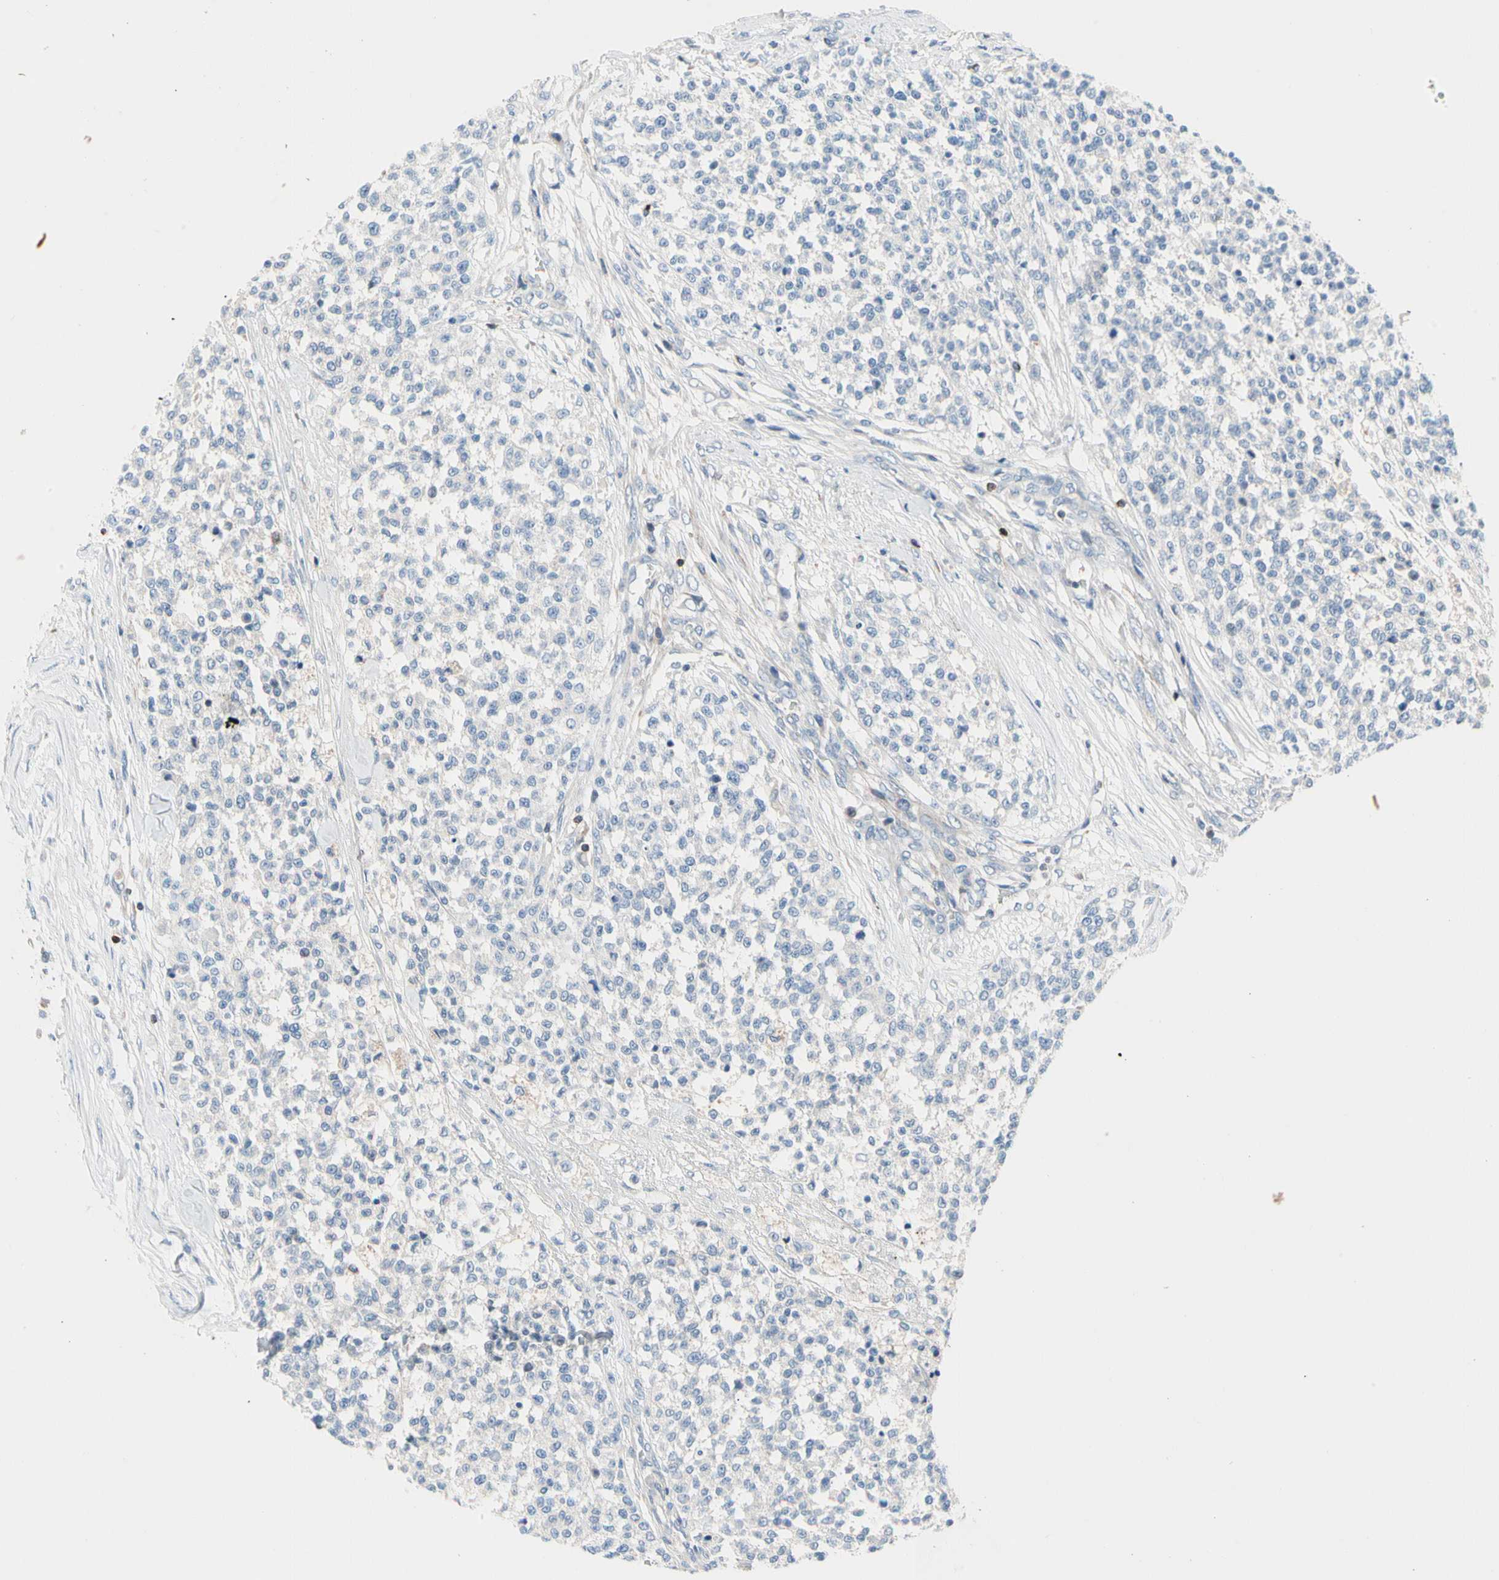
{"staining": {"intensity": "negative", "quantity": "none", "location": "none"}, "tissue": "testis cancer", "cell_type": "Tumor cells", "image_type": "cancer", "snomed": [{"axis": "morphology", "description": "Seminoma, NOS"}, {"axis": "topography", "description": "Testis"}], "caption": "Human seminoma (testis) stained for a protein using immunohistochemistry displays no staining in tumor cells.", "gene": "MAP3K3", "patient": {"sex": "male", "age": 59}}